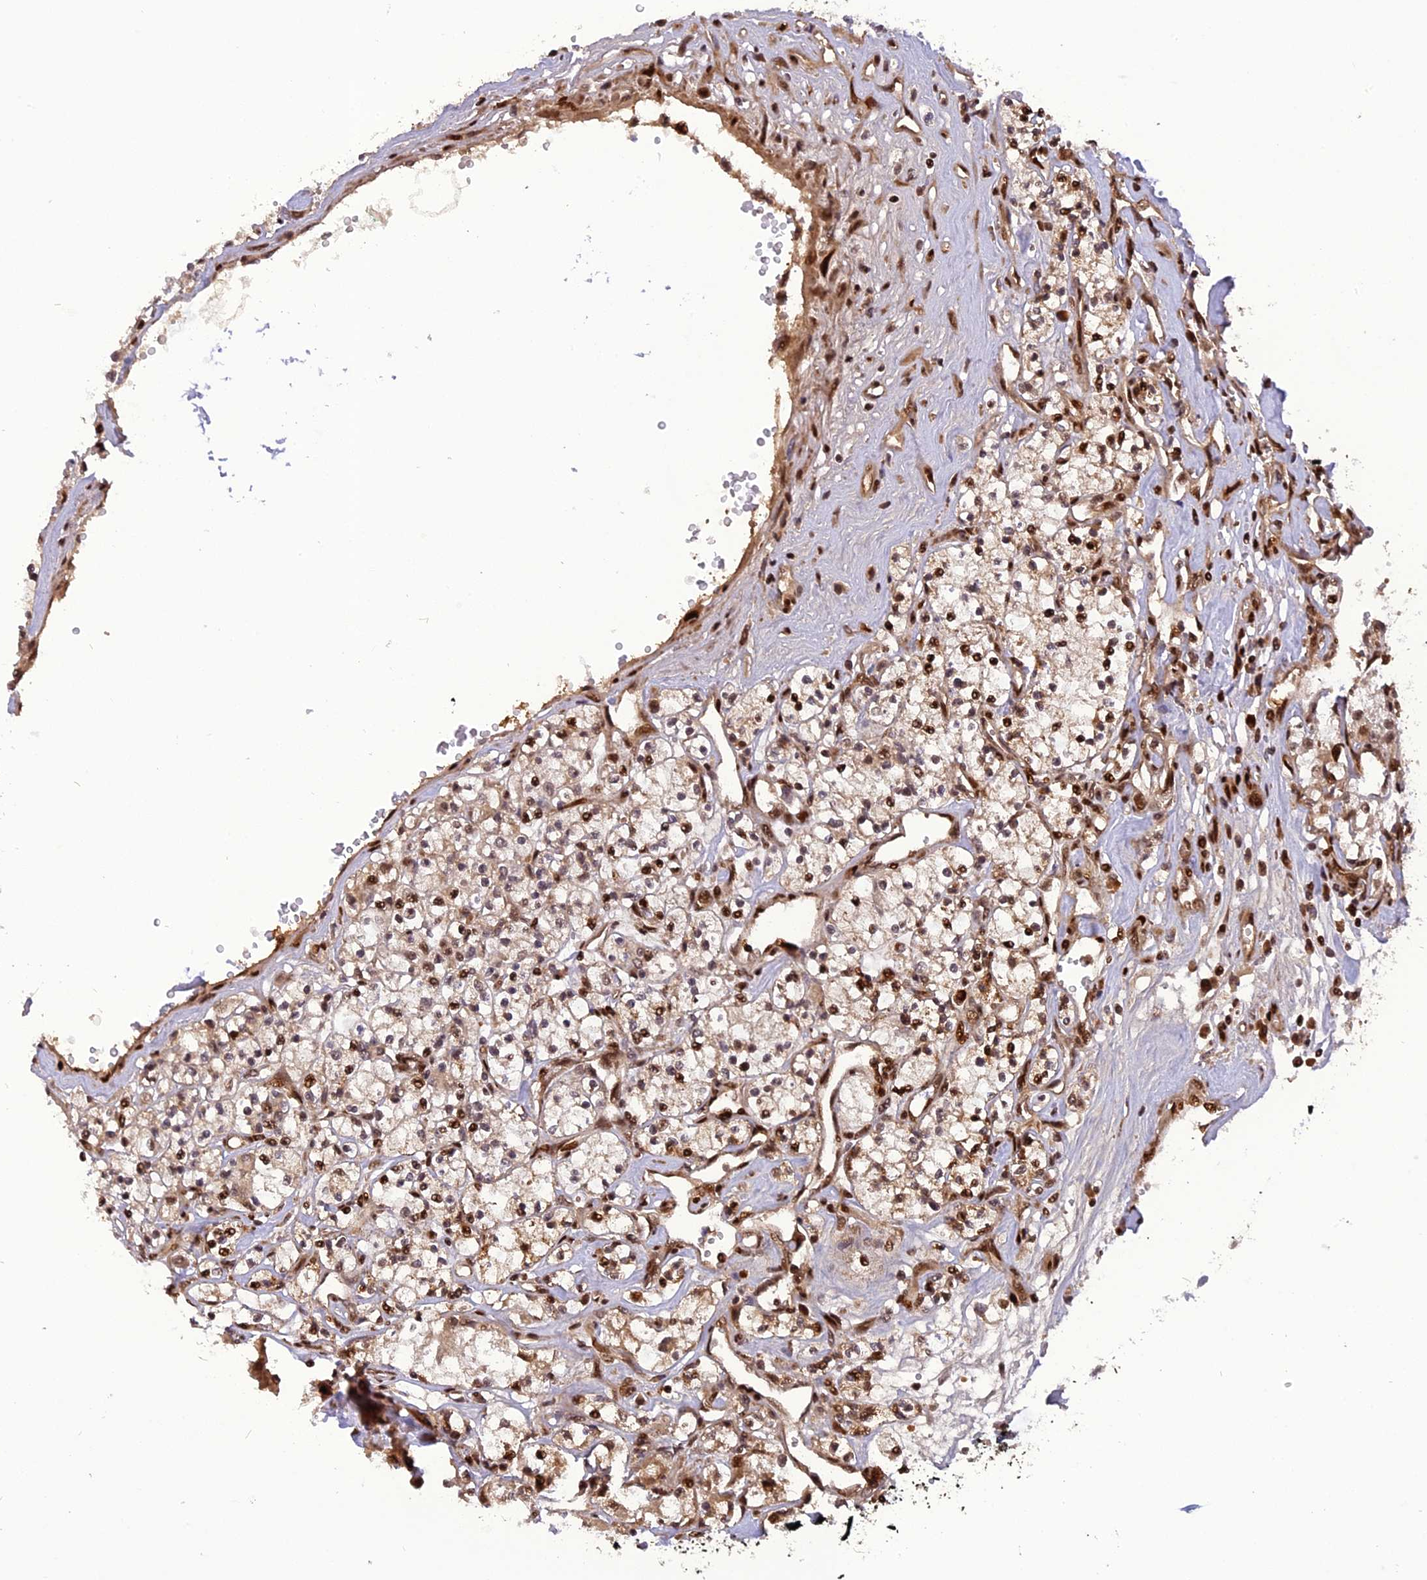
{"staining": {"intensity": "moderate", "quantity": "25%-75%", "location": "nuclear"}, "tissue": "renal cancer", "cell_type": "Tumor cells", "image_type": "cancer", "snomed": [{"axis": "morphology", "description": "Adenocarcinoma, NOS"}, {"axis": "topography", "description": "Kidney"}], "caption": "Protein expression analysis of renal cancer exhibits moderate nuclear staining in about 25%-75% of tumor cells.", "gene": "MICALL1", "patient": {"sex": "female", "age": 59}}